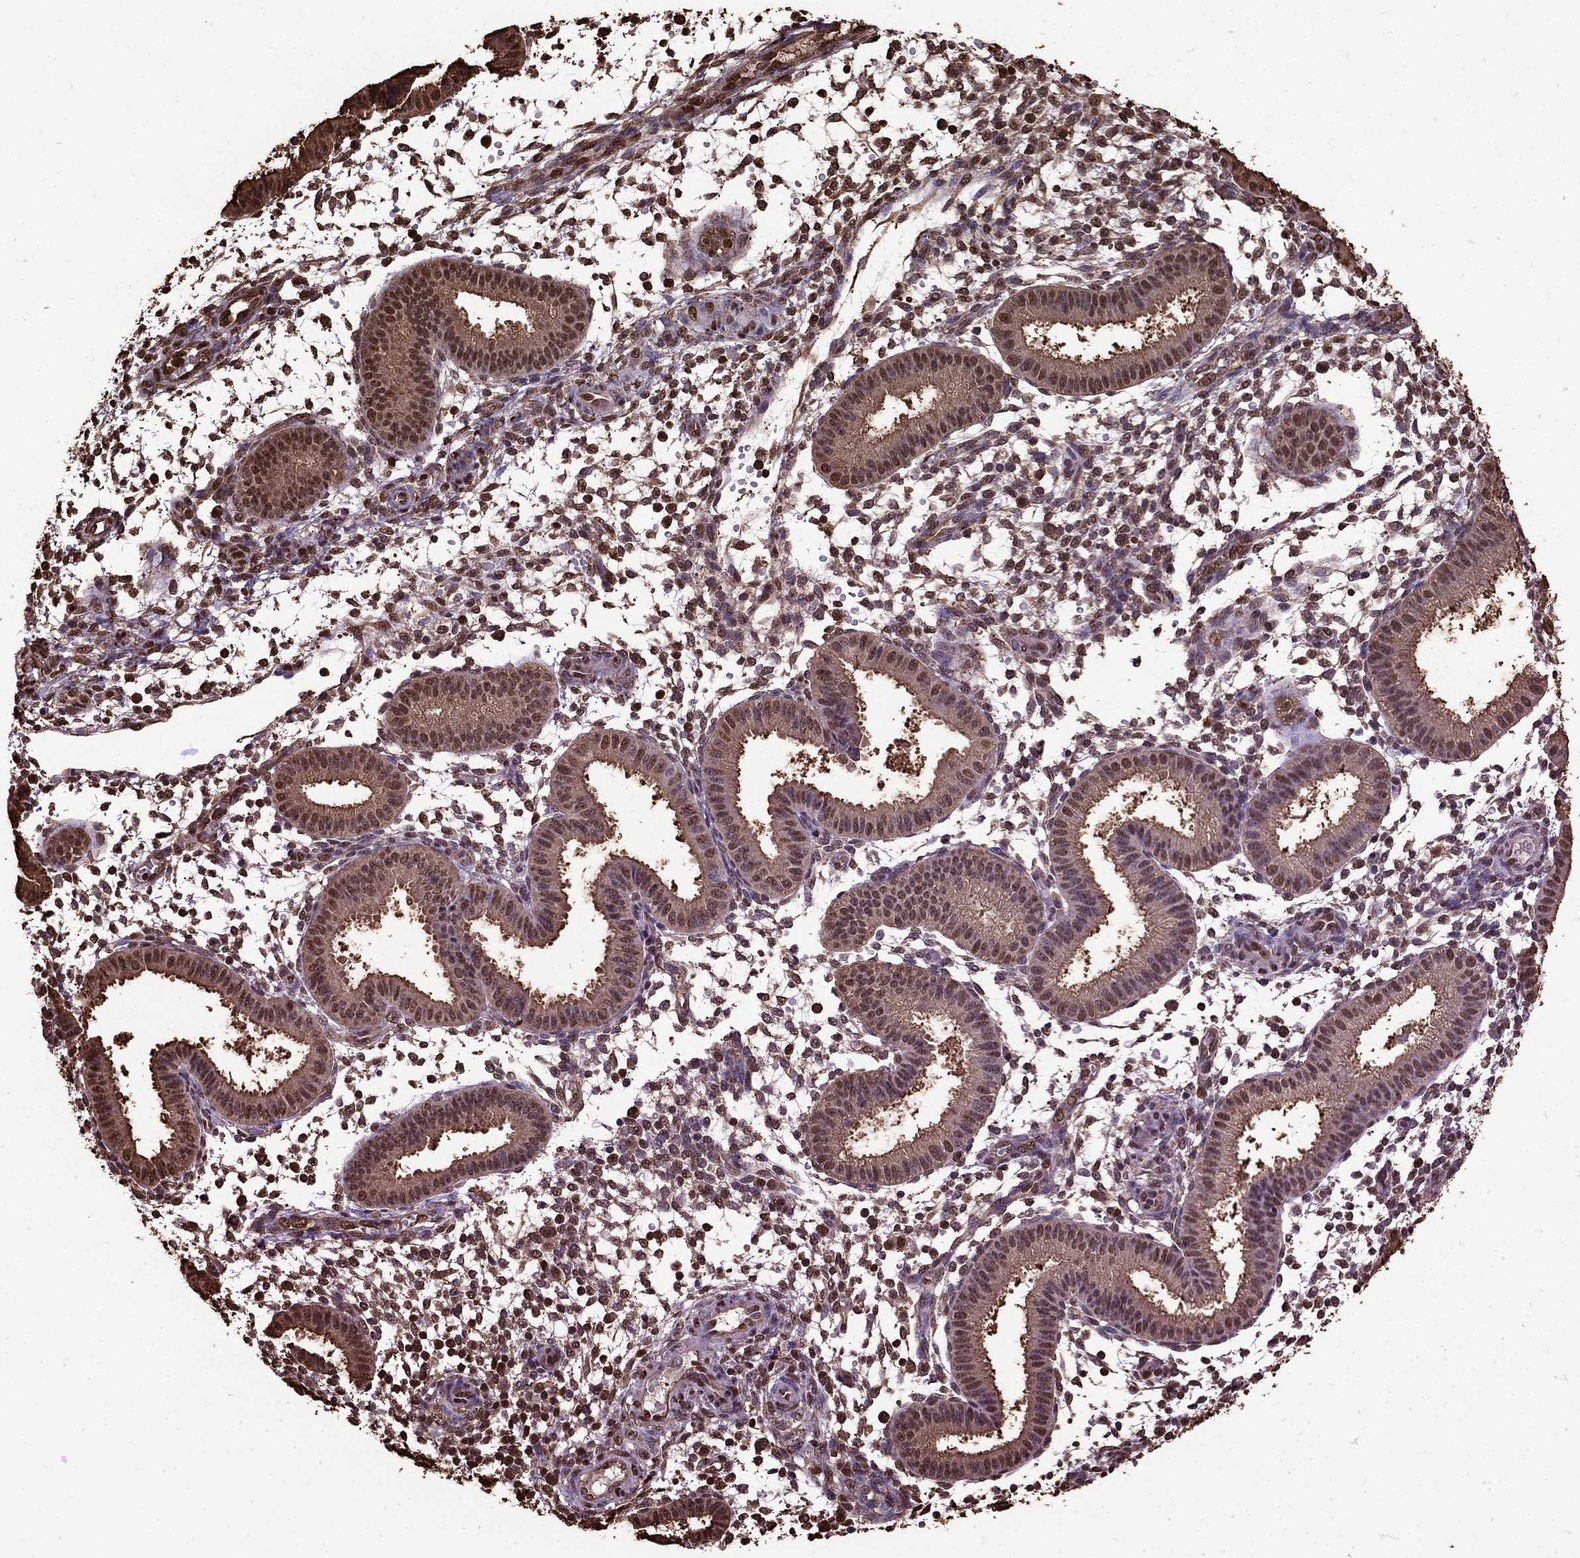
{"staining": {"intensity": "moderate", "quantity": "25%-75%", "location": "nuclear"}, "tissue": "endometrium", "cell_type": "Cells in endometrial stroma", "image_type": "normal", "snomed": [{"axis": "morphology", "description": "Normal tissue, NOS"}, {"axis": "topography", "description": "Endometrium"}], "caption": "The micrograph demonstrates immunohistochemical staining of benign endometrium. There is moderate nuclear staining is appreciated in about 25%-75% of cells in endometrial stroma.", "gene": "GAPDH", "patient": {"sex": "female", "age": 43}}